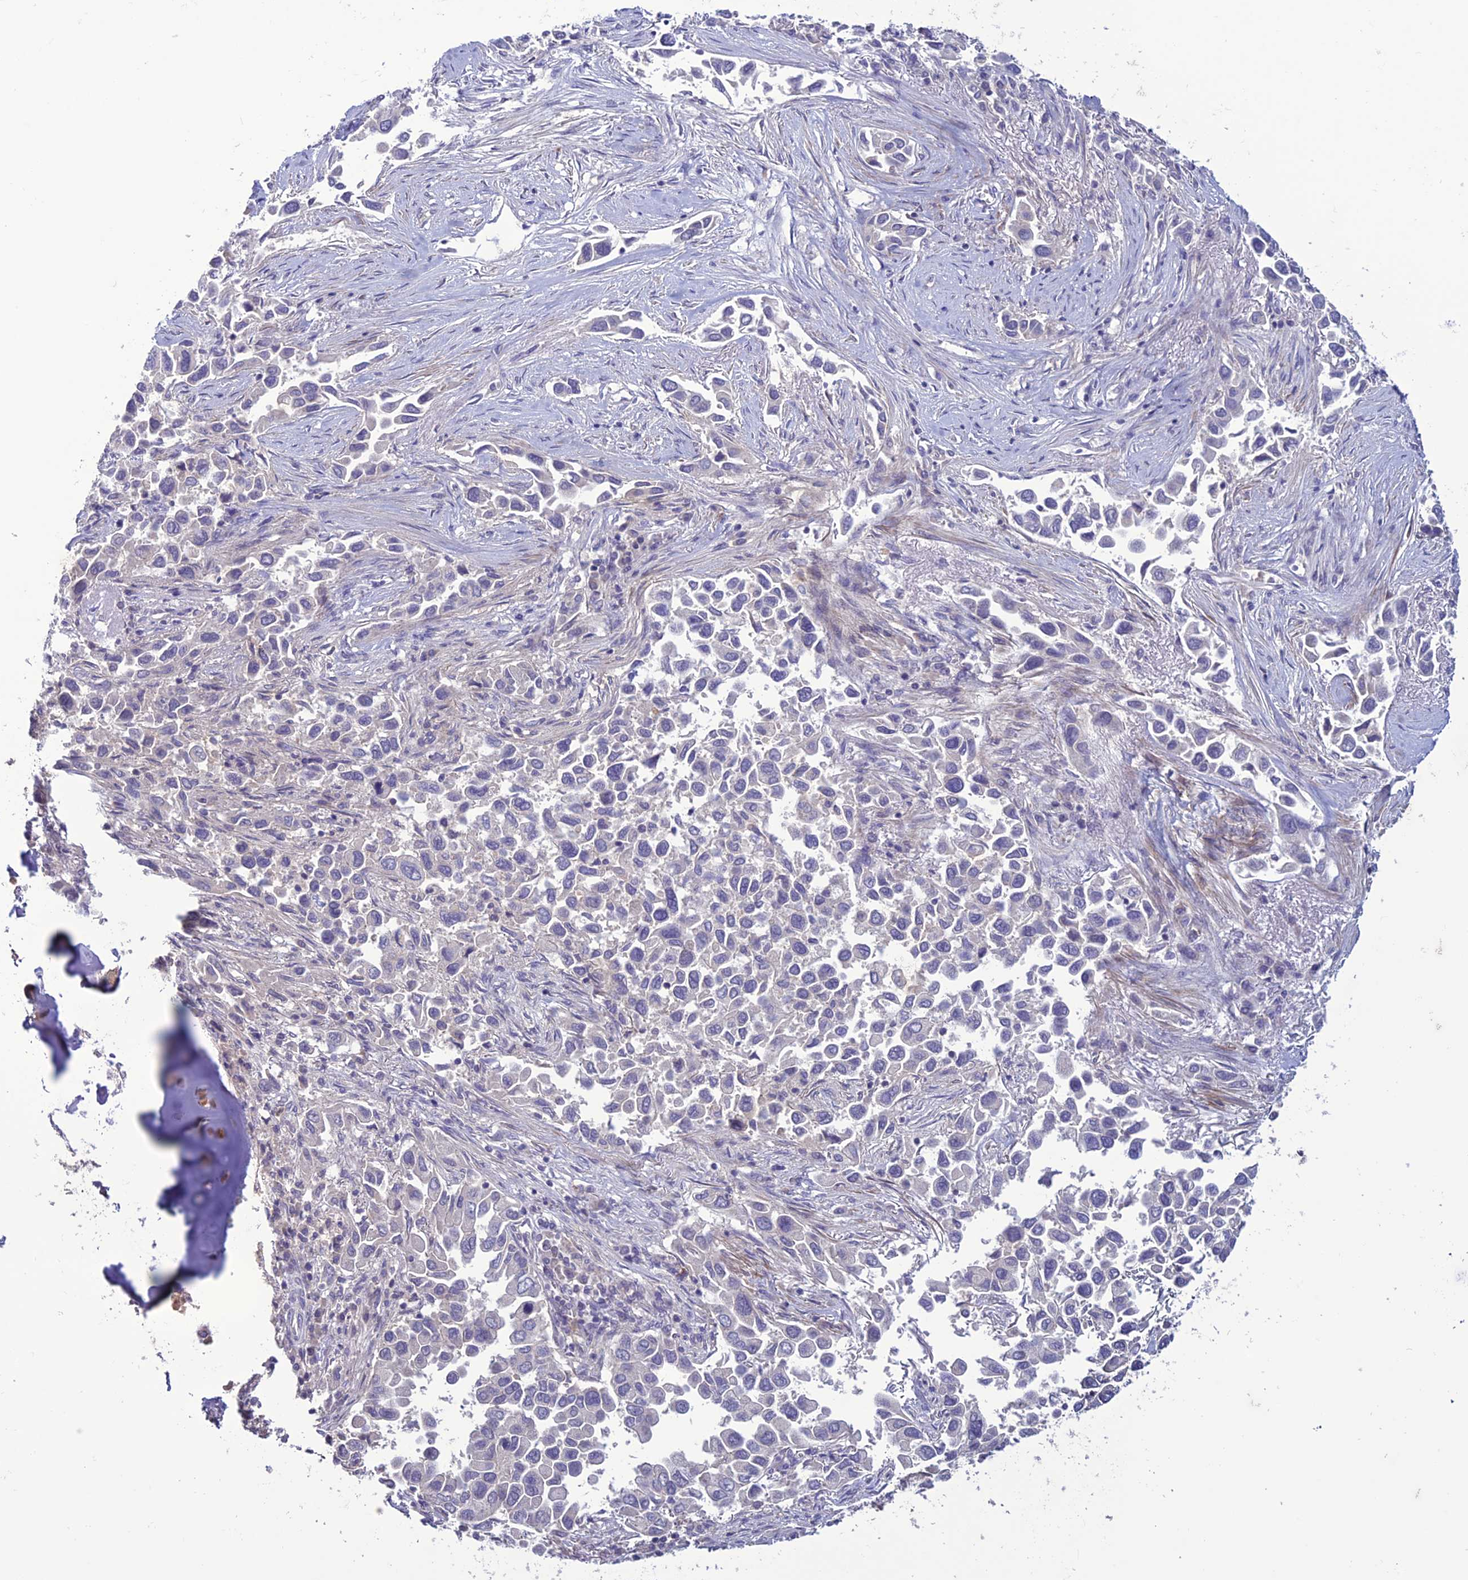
{"staining": {"intensity": "negative", "quantity": "none", "location": "none"}, "tissue": "lung cancer", "cell_type": "Tumor cells", "image_type": "cancer", "snomed": [{"axis": "morphology", "description": "Adenocarcinoma, NOS"}, {"axis": "topography", "description": "Lung"}], "caption": "Protein analysis of lung cancer (adenocarcinoma) reveals no significant positivity in tumor cells.", "gene": "C2orf76", "patient": {"sex": "female", "age": 76}}